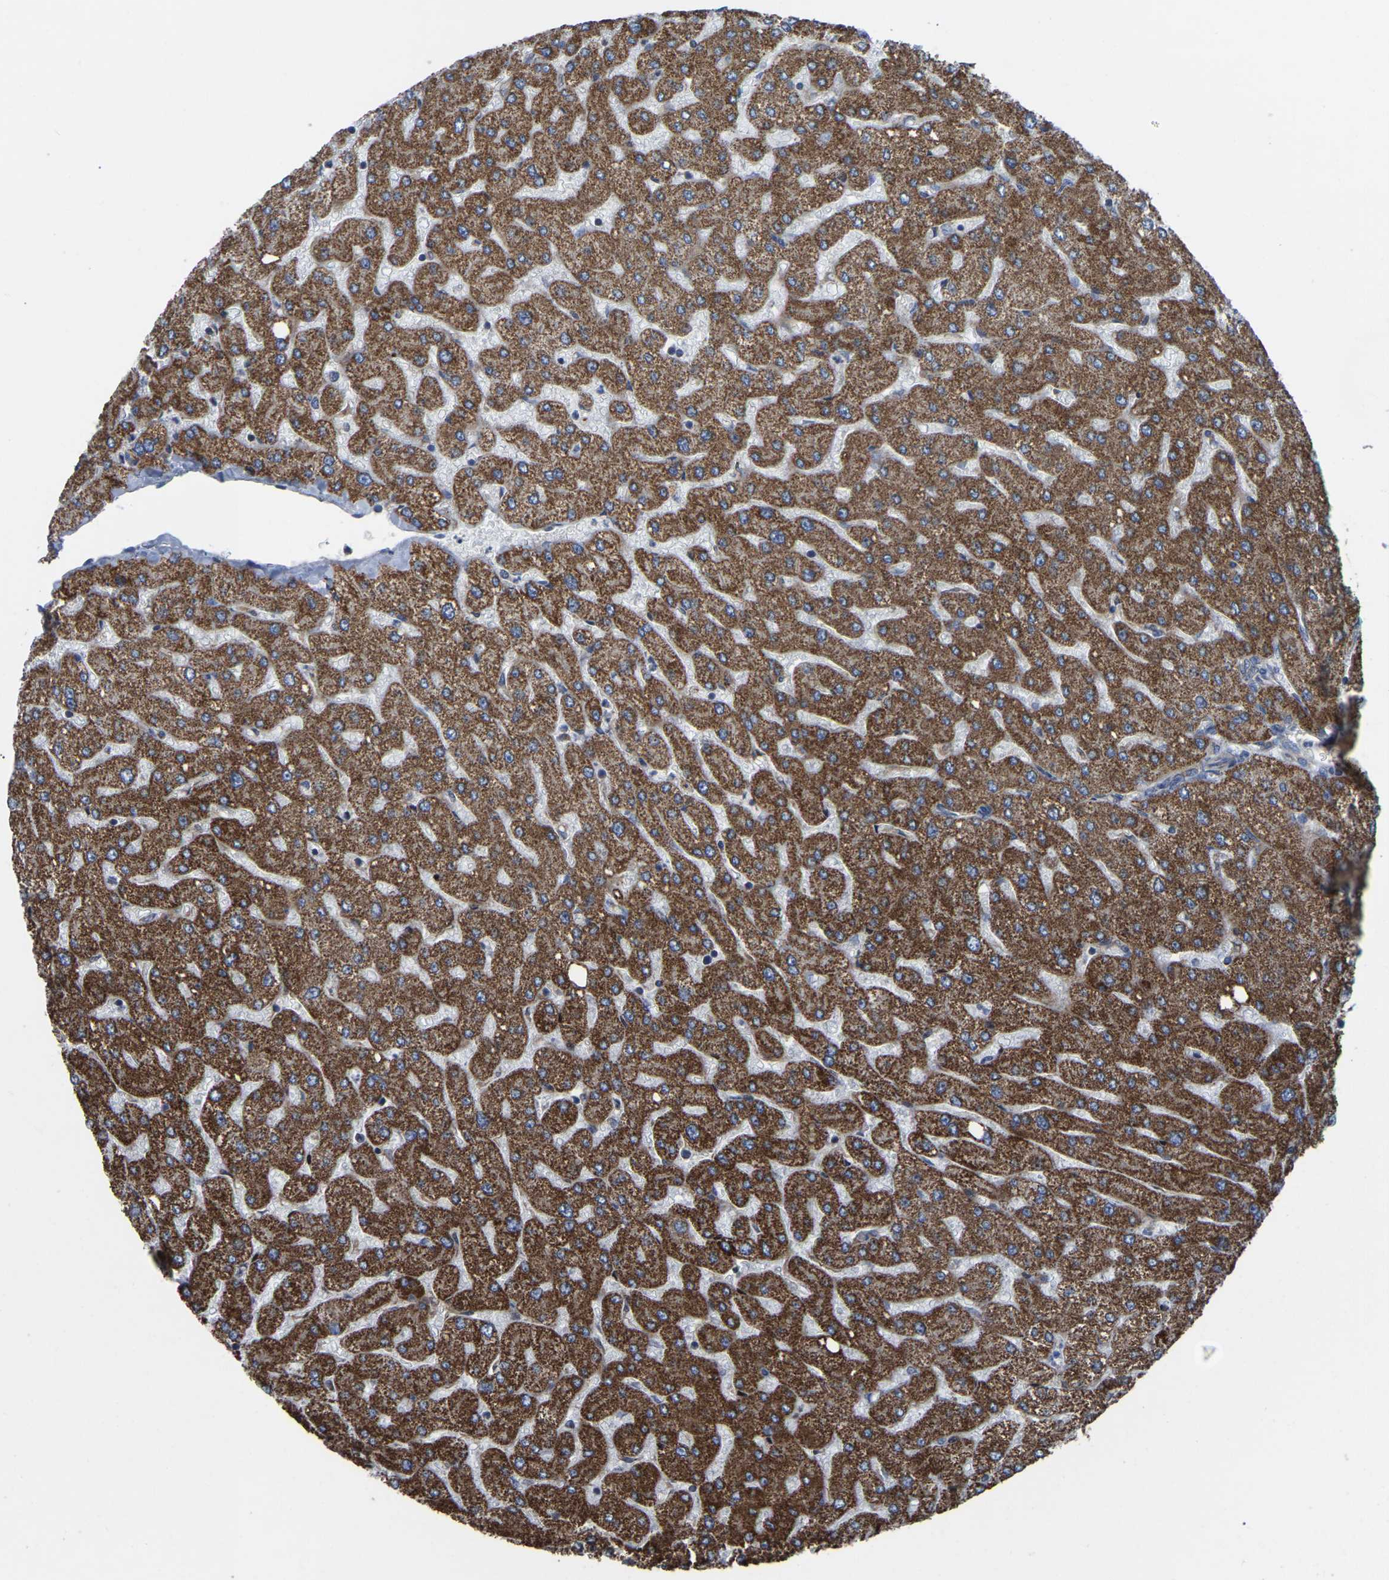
{"staining": {"intensity": "weak", "quantity": ">75%", "location": "cytoplasmic/membranous"}, "tissue": "liver", "cell_type": "Cholangiocytes", "image_type": "normal", "snomed": [{"axis": "morphology", "description": "Normal tissue, NOS"}, {"axis": "topography", "description": "Liver"}], "caption": "About >75% of cholangiocytes in normal human liver show weak cytoplasmic/membranous protein positivity as visualized by brown immunohistochemical staining.", "gene": "GCC1", "patient": {"sex": "male", "age": 55}}